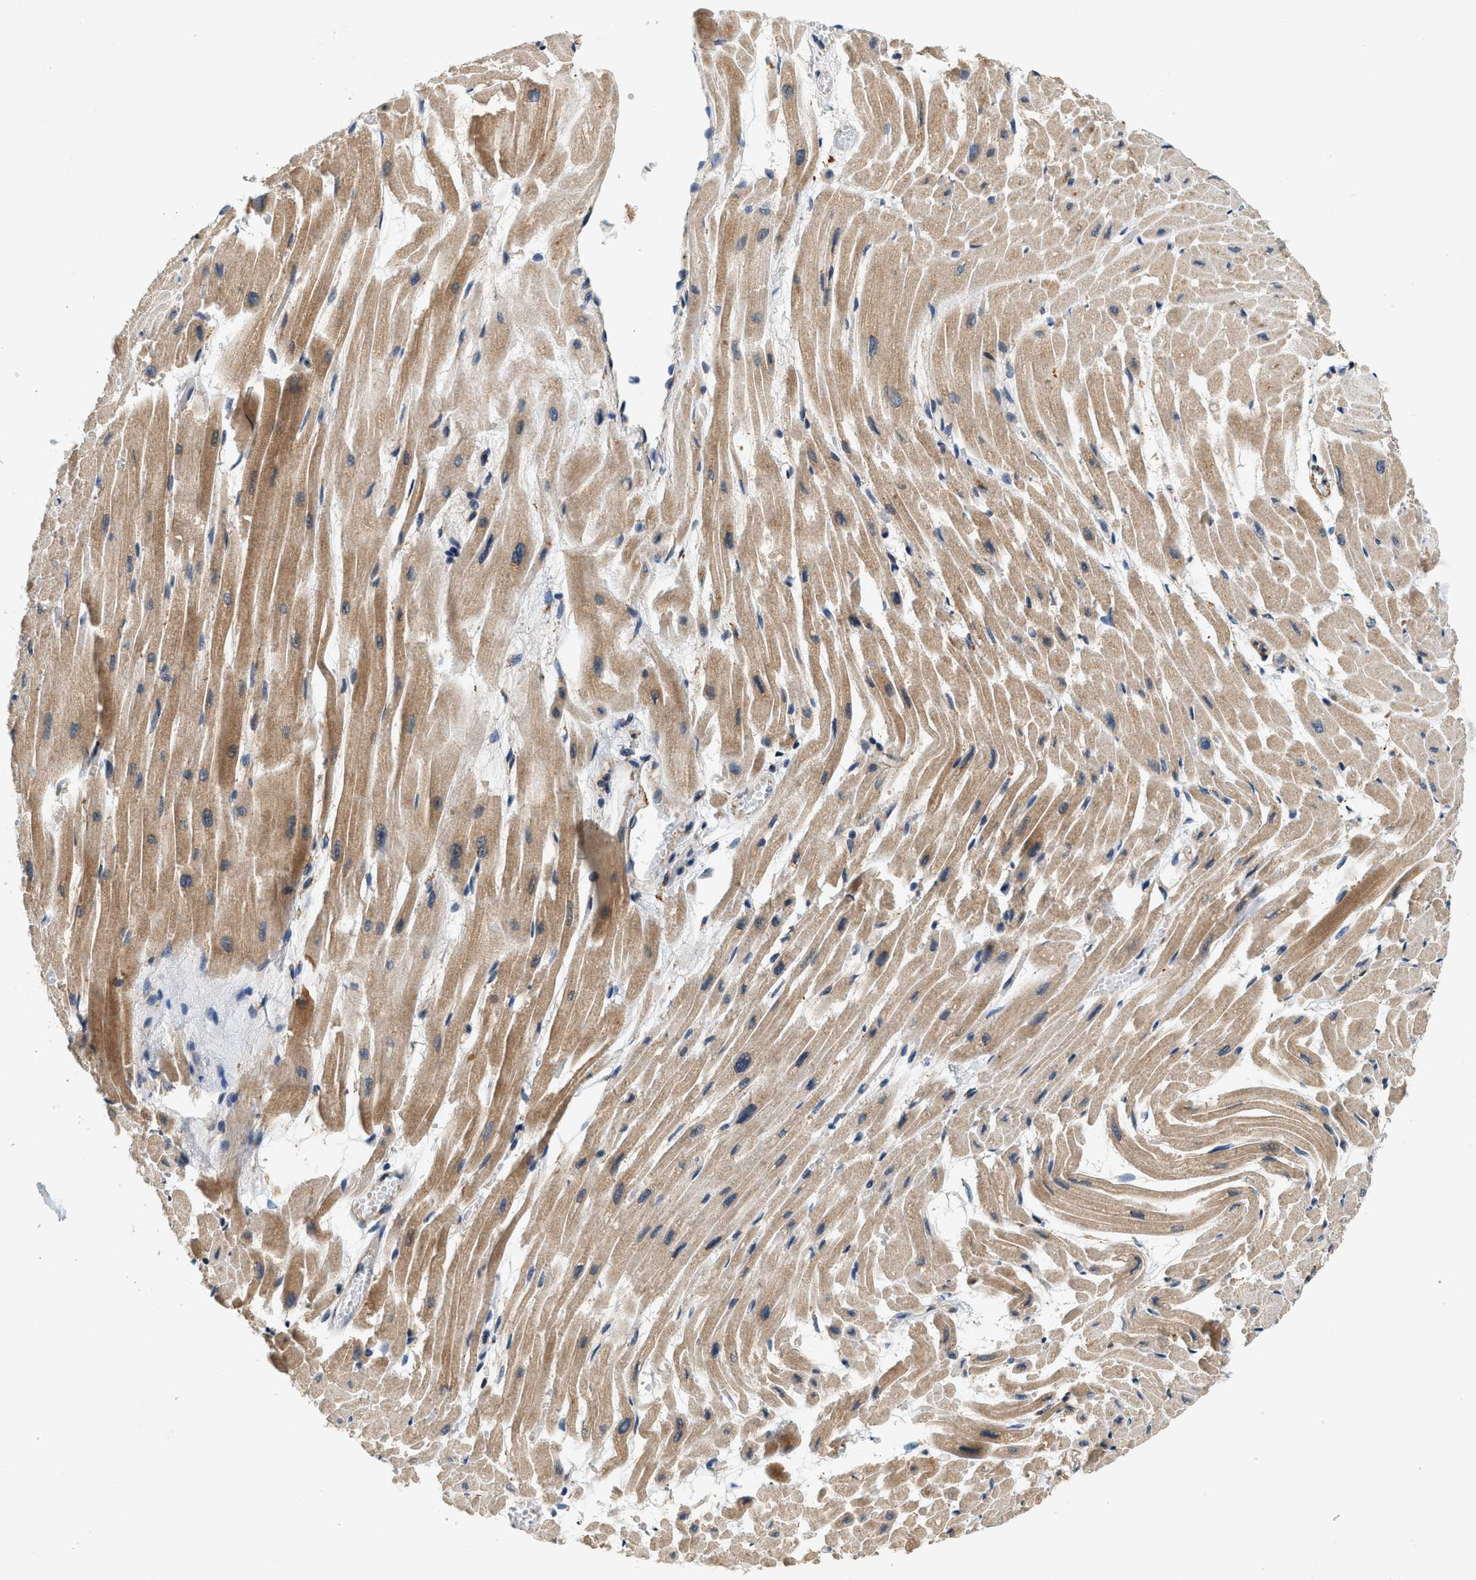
{"staining": {"intensity": "moderate", "quantity": ">75%", "location": "cytoplasmic/membranous"}, "tissue": "heart muscle", "cell_type": "Cardiomyocytes", "image_type": "normal", "snomed": [{"axis": "morphology", "description": "Normal tissue, NOS"}, {"axis": "topography", "description": "Heart"}], "caption": "IHC histopathology image of unremarkable human heart muscle stained for a protein (brown), which demonstrates medium levels of moderate cytoplasmic/membranous staining in about >75% of cardiomyocytes.", "gene": "DUSP10", "patient": {"sex": "male", "age": 45}}